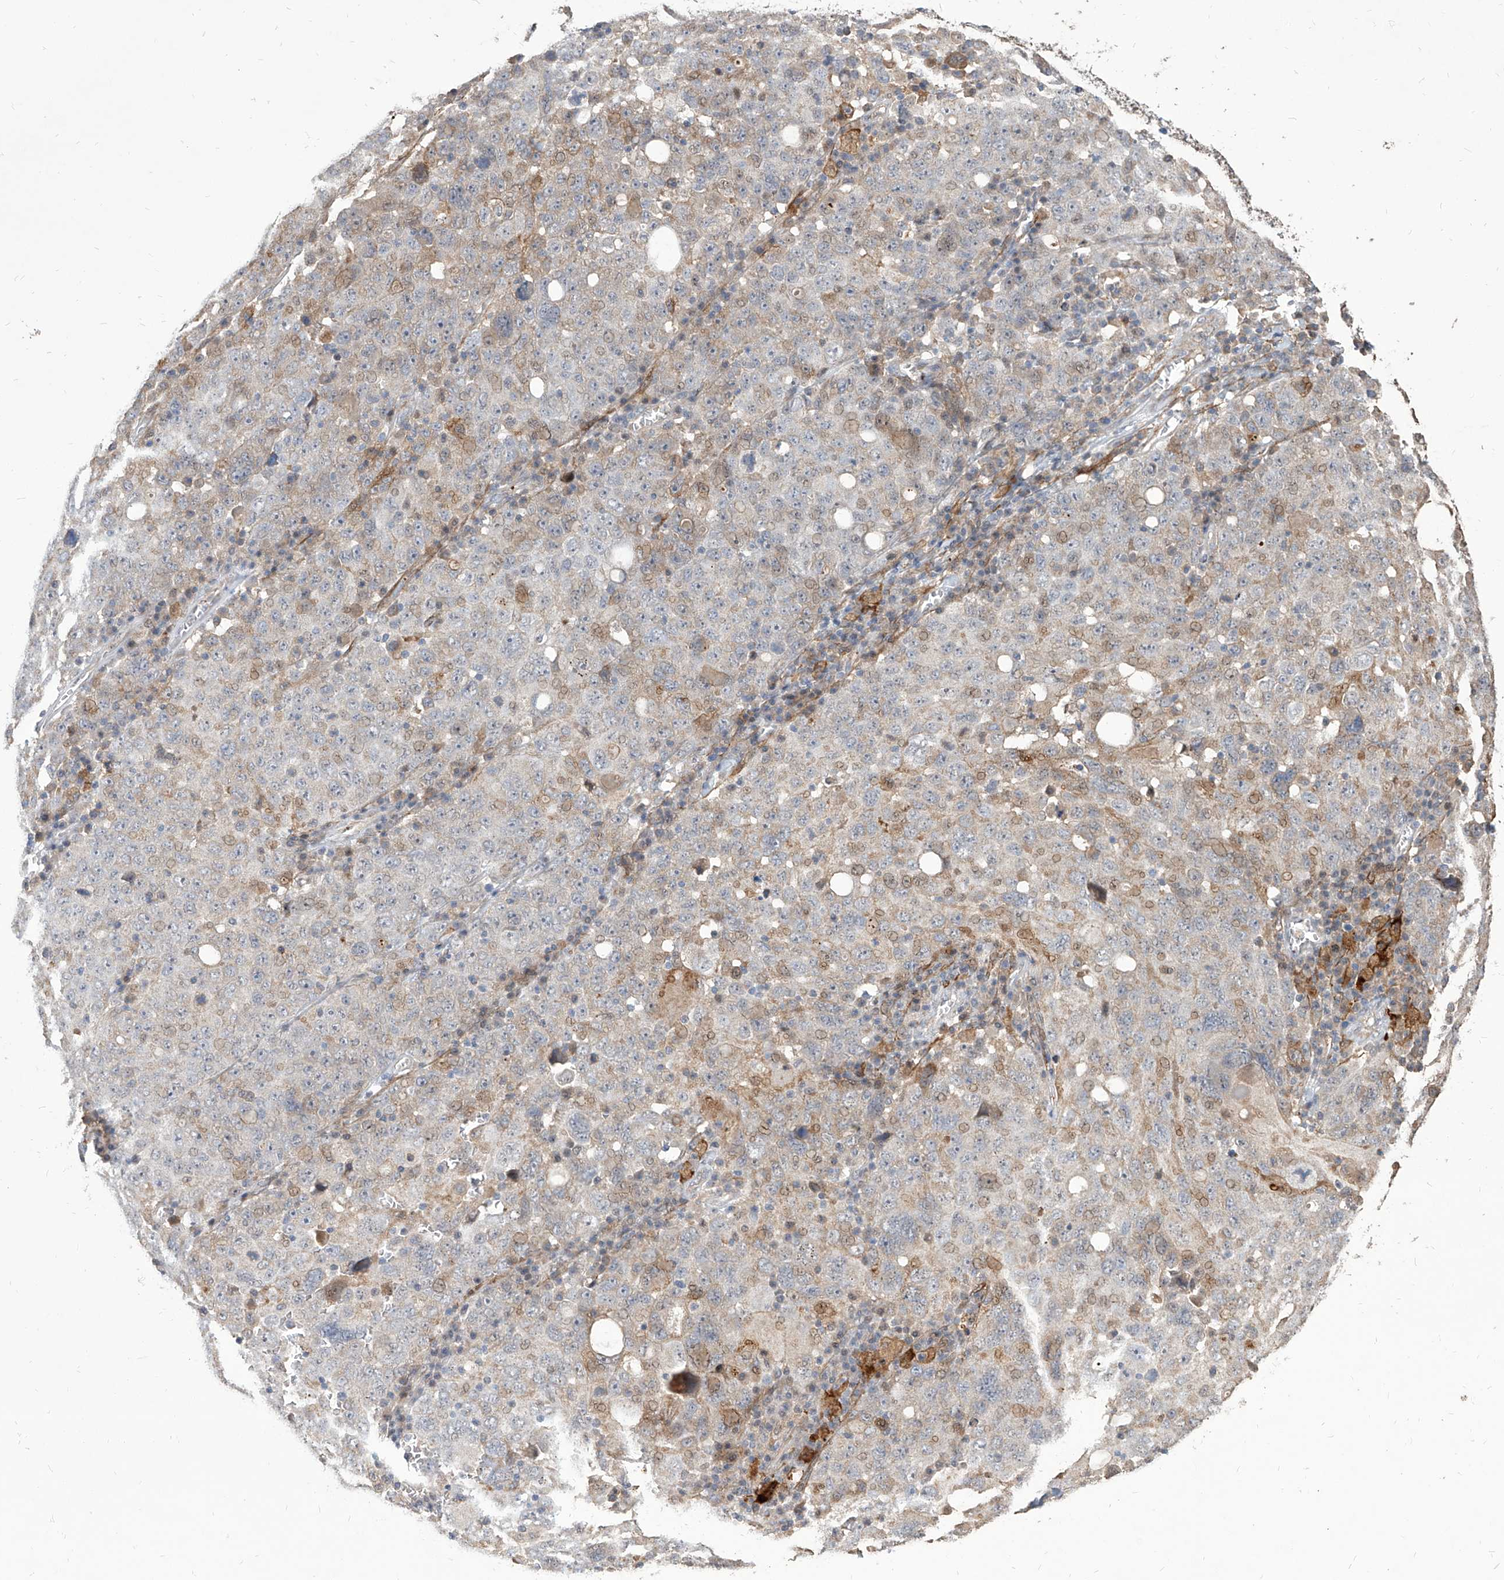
{"staining": {"intensity": "weak", "quantity": "<25%", "location": "cytoplasmic/membranous"}, "tissue": "ovarian cancer", "cell_type": "Tumor cells", "image_type": "cancer", "snomed": [{"axis": "morphology", "description": "Carcinoma, endometroid"}, {"axis": "topography", "description": "Ovary"}], "caption": "The photomicrograph shows no significant expression in tumor cells of ovarian cancer (endometroid carcinoma).", "gene": "FAM83B", "patient": {"sex": "female", "age": 62}}